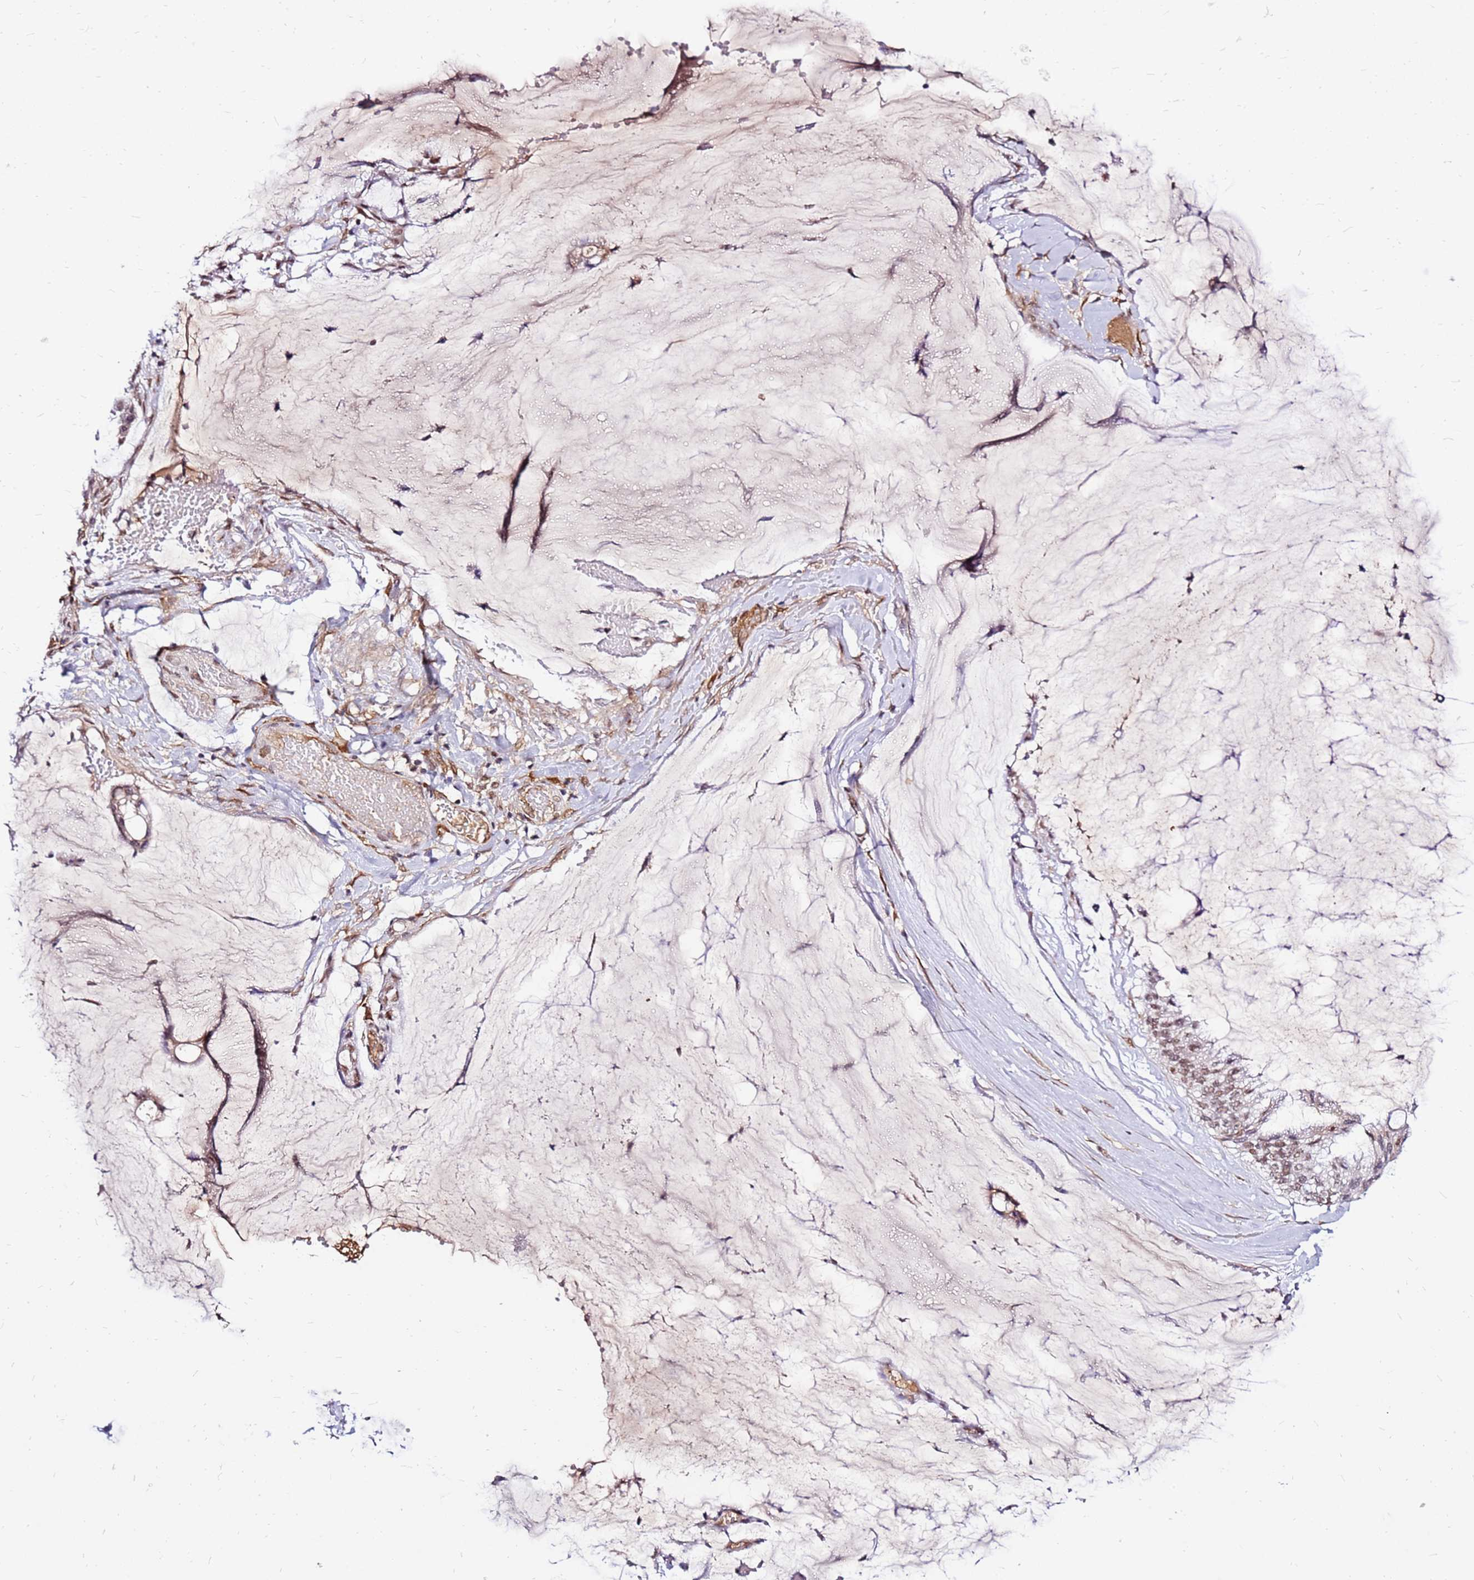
{"staining": {"intensity": "weak", "quantity": ">75%", "location": "nuclear"}, "tissue": "ovarian cancer", "cell_type": "Tumor cells", "image_type": "cancer", "snomed": [{"axis": "morphology", "description": "Cystadenocarcinoma, mucinous, NOS"}, {"axis": "topography", "description": "Ovary"}], "caption": "Human ovarian cancer stained for a protein (brown) exhibits weak nuclear positive expression in about >75% of tumor cells.", "gene": "ALDH1A3", "patient": {"sex": "female", "age": 39}}